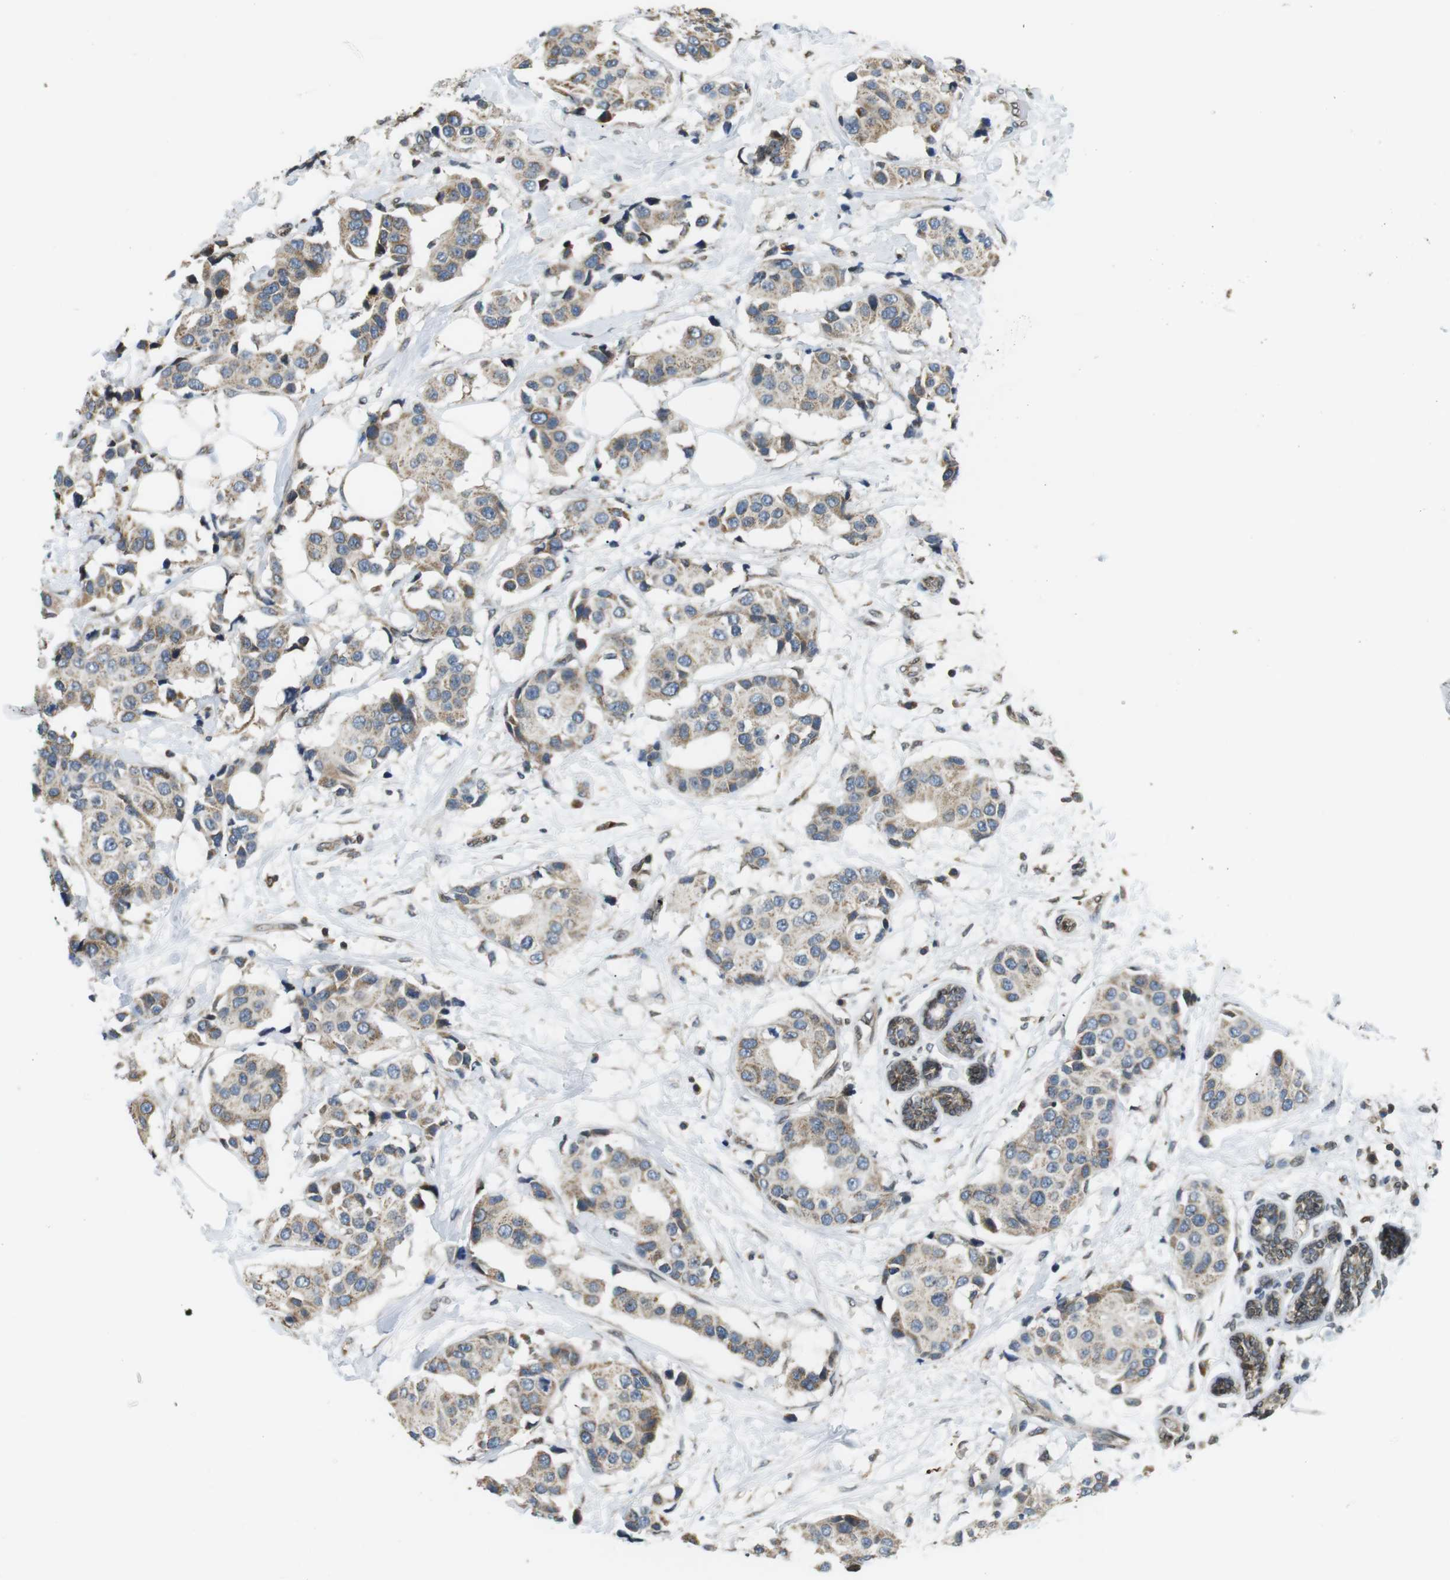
{"staining": {"intensity": "weak", "quantity": ">75%", "location": "cytoplasmic/membranous"}, "tissue": "breast cancer", "cell_type": "Tumor cells", "image_type": "cancer", "snomed": [{"axis": "morphology", "description": "Normal tissue, NOS"}, {"axis": "morphology", "description": "Duct carcinoma"}, {"axis": "topography", "description": "Breast"}], "caption": "IHC of human breast intraductal carcinoma exhibits low levels of weak cytoplasmic/membranous staining in about >75% of tumor cells.", "gene": "TMX4", "patient": {"sex": "female", "age": 39}}